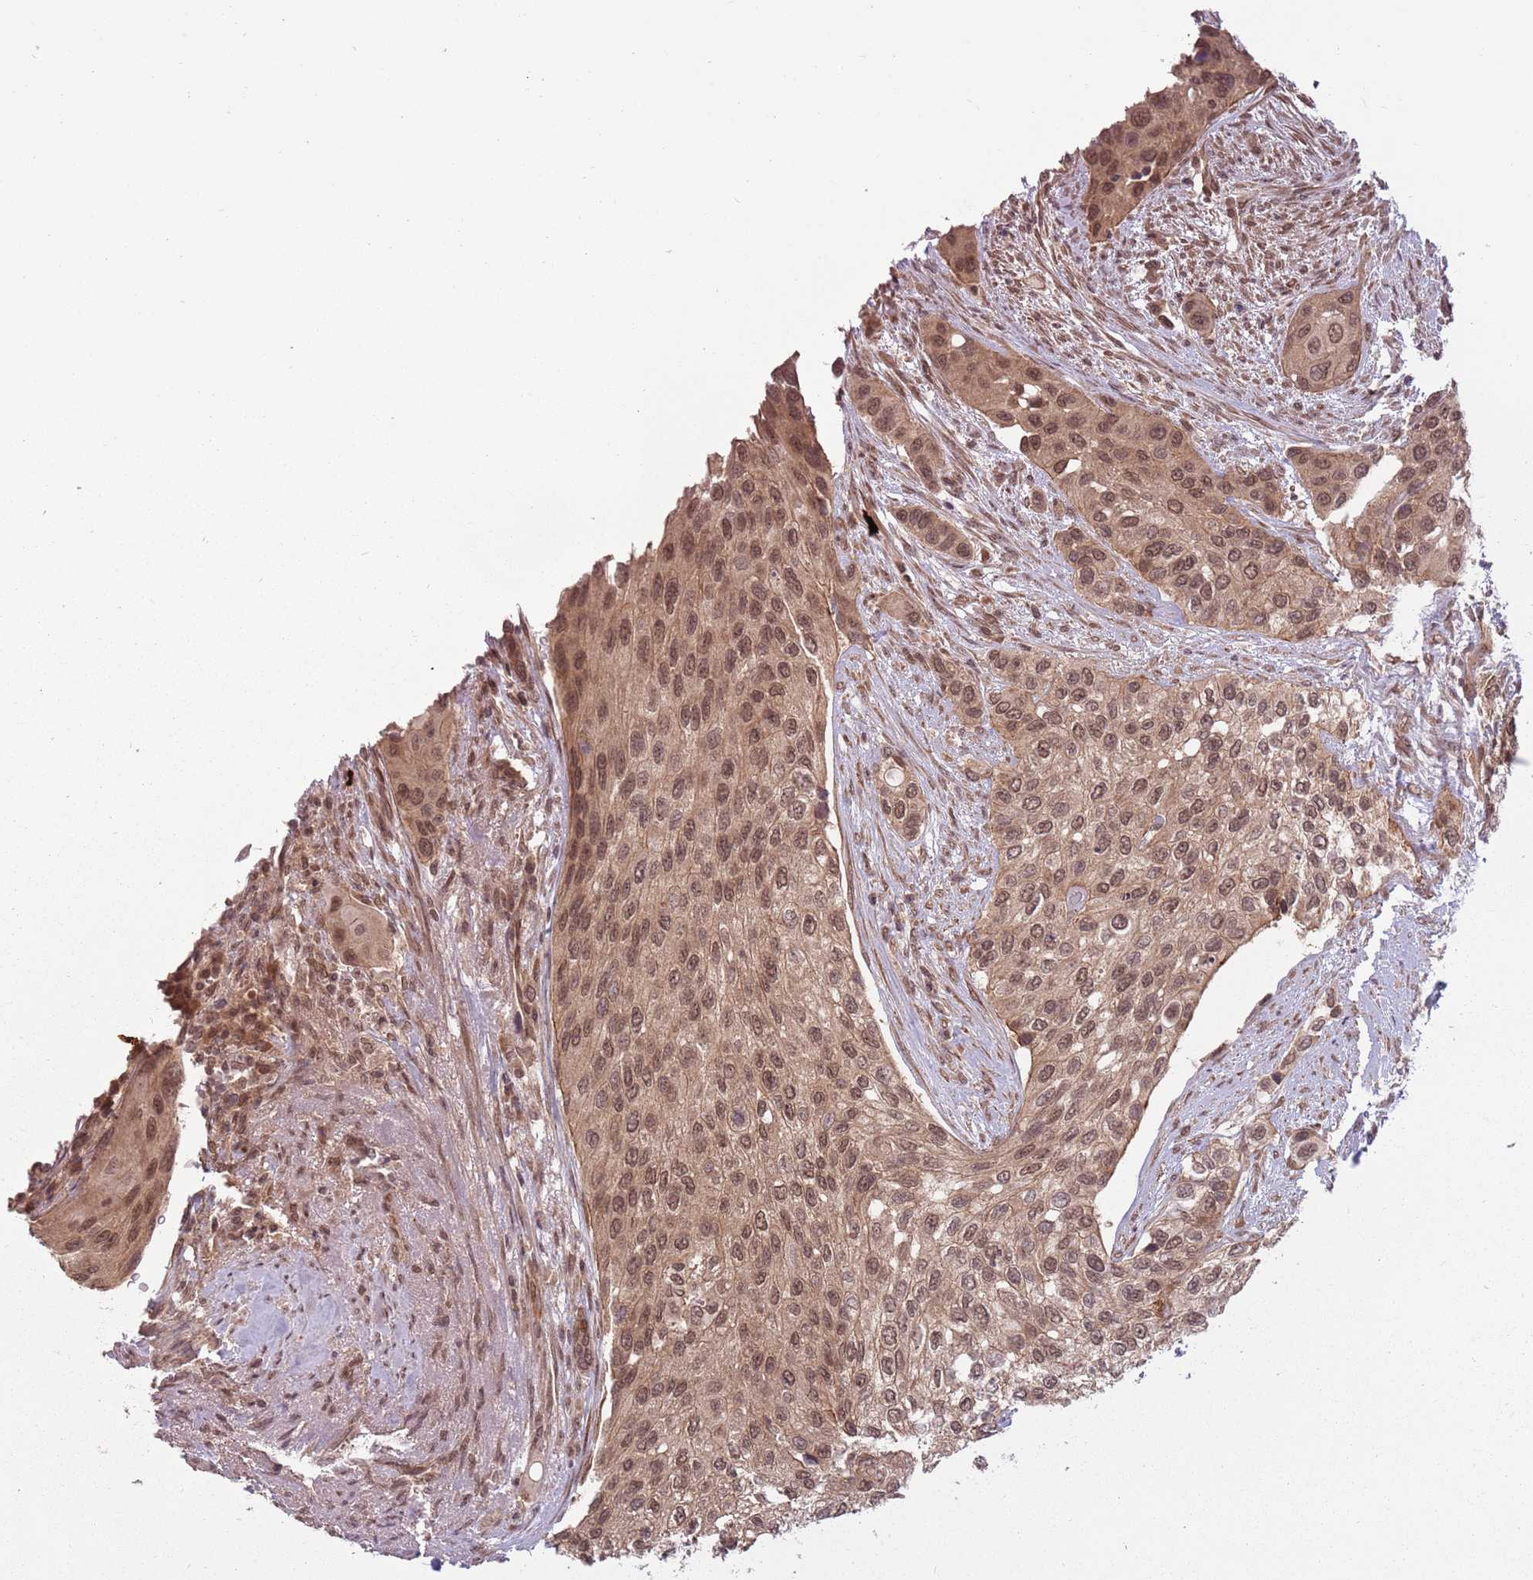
{"staining": {"intensity": "weak", "quantity": ">75%", "location": "cytoplasmic/membranous,nuclear"}, "tissue": "urothelial cancer", "cell_type": "Tumor cells", "image_type": "cancer", "snomed": [{"axis": "morphology", "description": "Normal tissue, NOS"}, {"axis": "morphology", "description": "Urothelial carcinoma, High grade"}, {"axis": "topography", "description": "Vascular tissue"}, {"axis": "topography", "description": "Urinary bladder"}], "caption": "Urothelial carcinoma (high-grade) tissue exhibits weak cytoplasmic/membranous and nuclear positivity in about >75% of tumor cells, visualized by immunohistochemistry.", "gene": "ADAMTS3", "patient": {"sex": "female", "age": 56}}